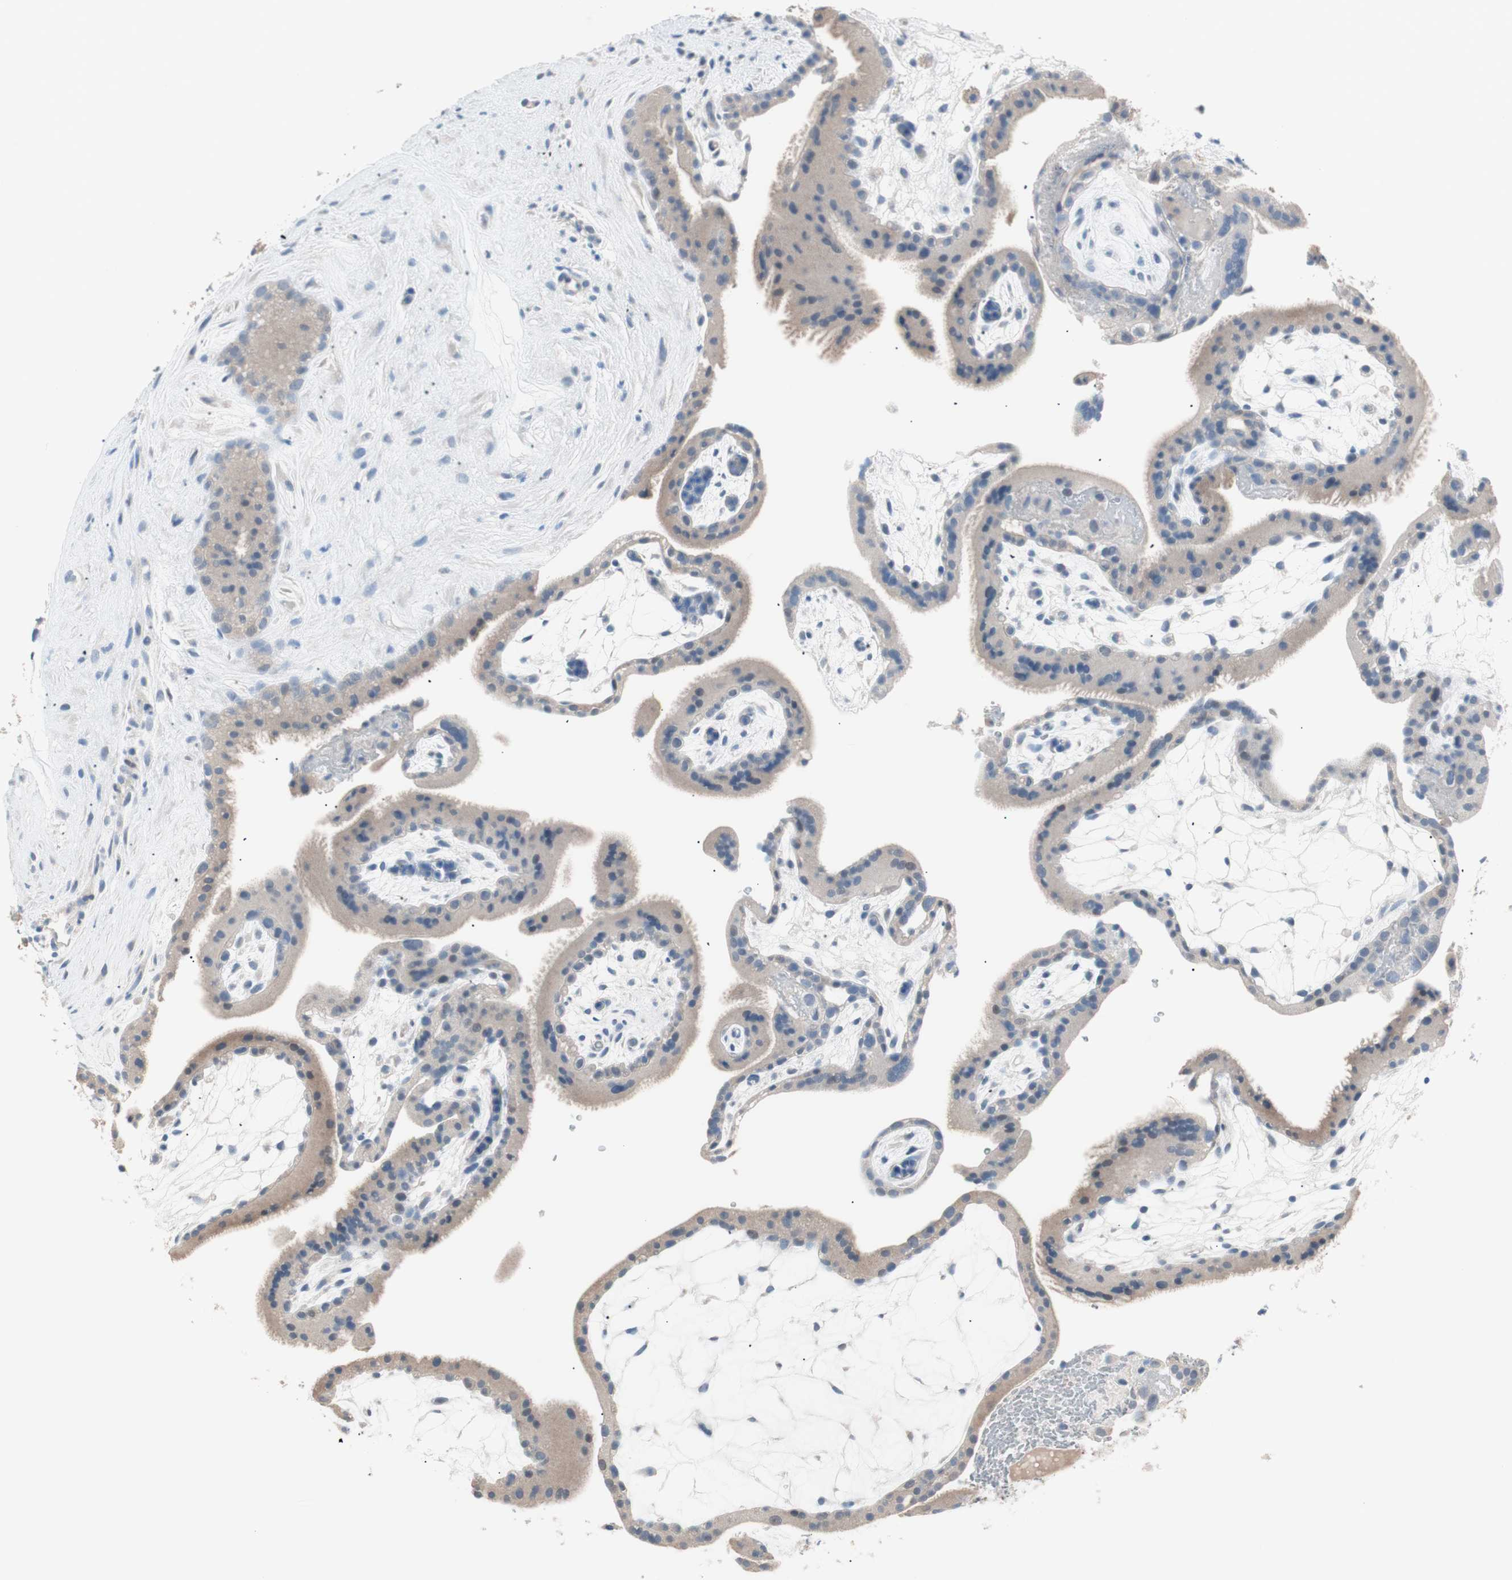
{"staining": {"intensity": "weak", "quantity": ">75%", "location": "cytoplasmic/membranous"}, "tissue": "placenta", "cell_type": "Trophoblastic cells", "image_type": "normal", "snomed": [{"axis": "morphology", "description": "Normal tissue, NOS"}, {"axis": "topography", "description": "Placenta"}], "caption": "Placenta stained with immunohistochemistry (IHC) demonstrates weak cytoplasmic/membranous expression in about >75% of trophoblastic cells.", "gene": "VIL1", "patient": {"sex": "female", "age": 19}}